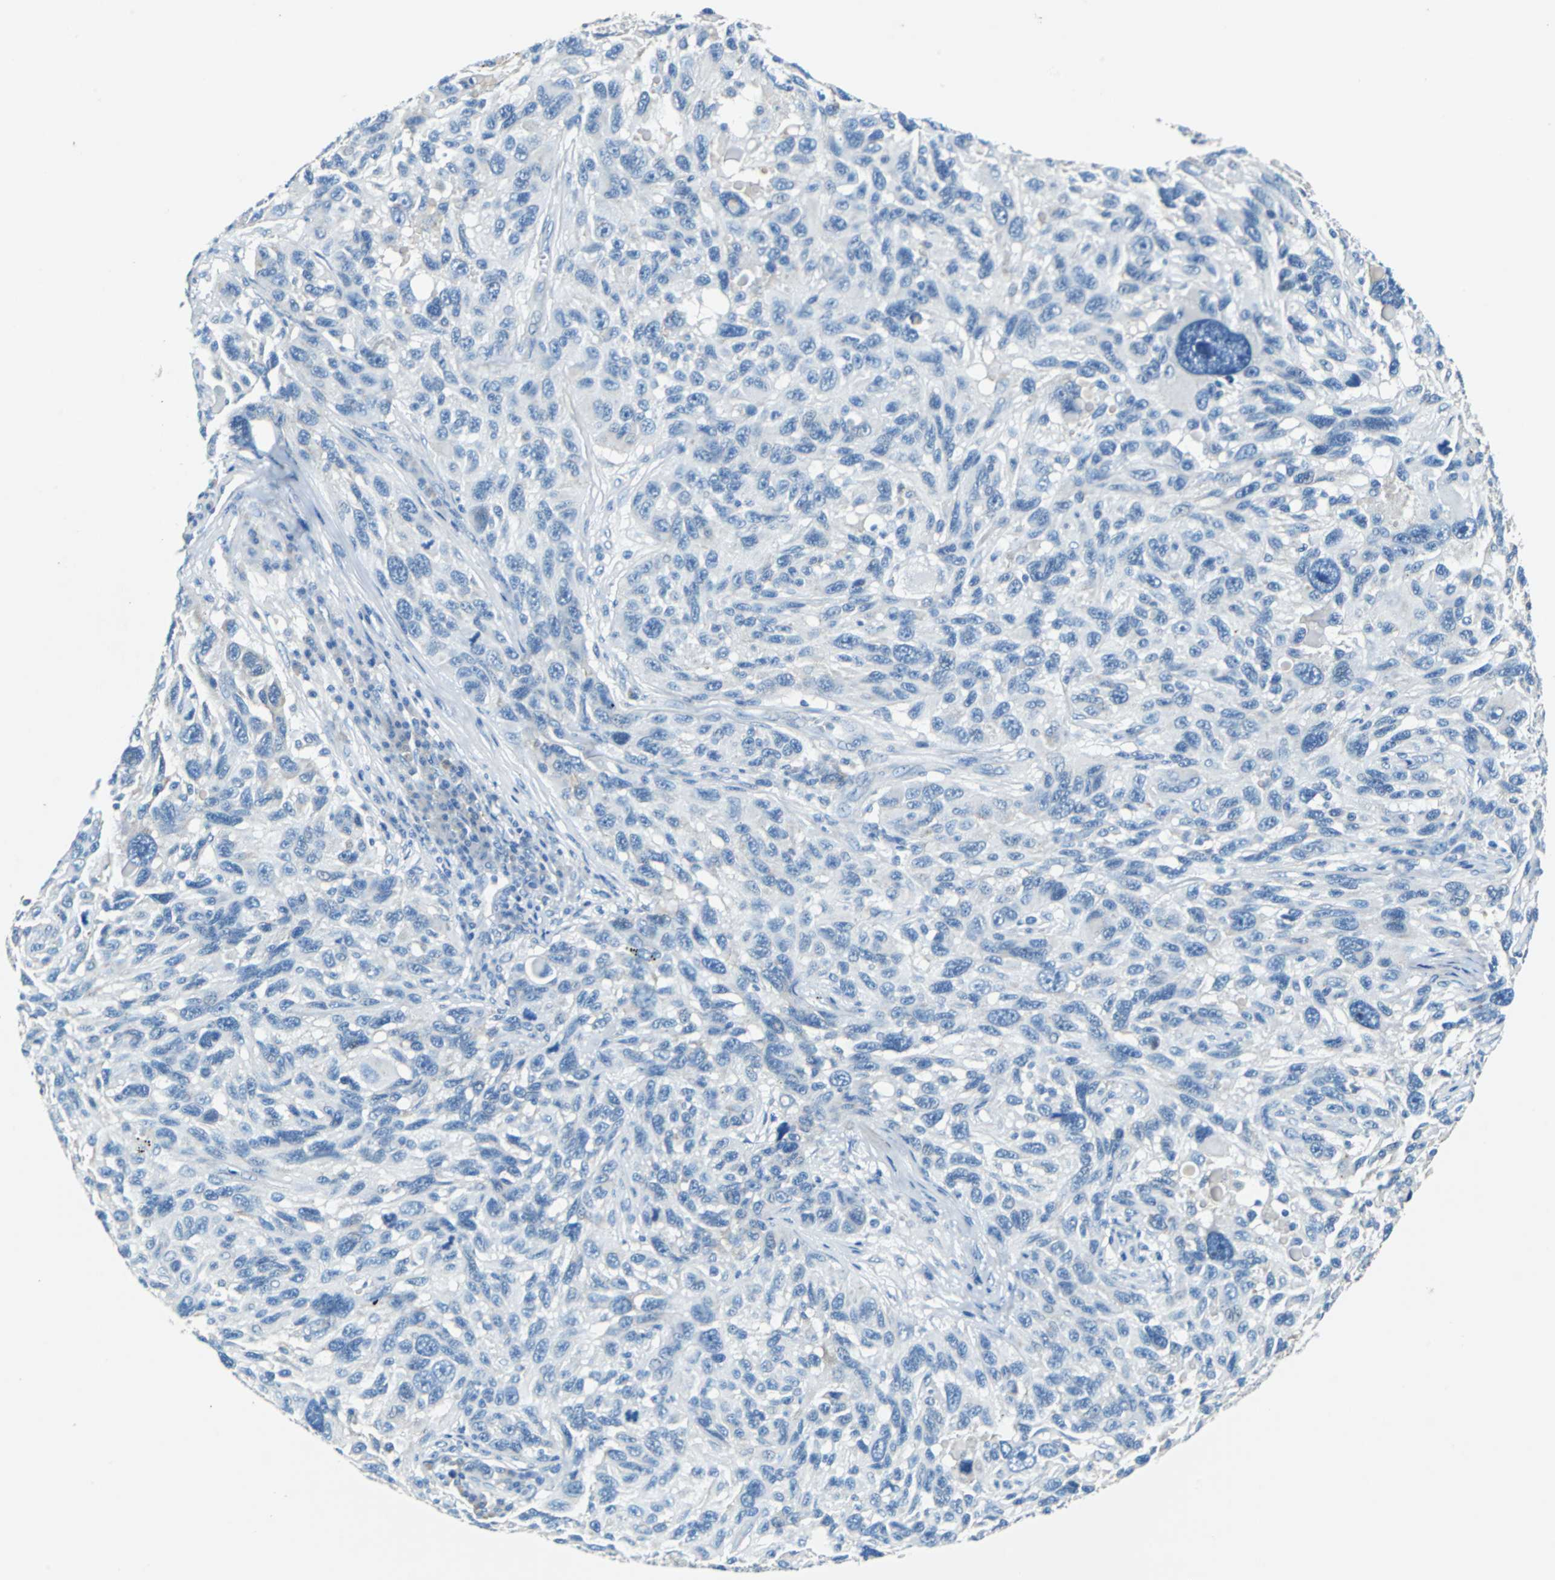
{"staining": {"intensity": "negative", "quantity": "none", "location": "none"}, "tissue": "melanoma", "cell_type": "Tumor cells", "image_type": "cancer", "snomed": [{"axis": "morphology", "description": "Malignant melanoma, NOS"}, {"axis": "topography", "description": "Skin"}], "caption": "This is an immunohistochemistry (IHC) micrograph of melanoma. There is no positivity in tumor cells.", "gene": "TEX264", "patient": {"sex": "male", "age": 53}}